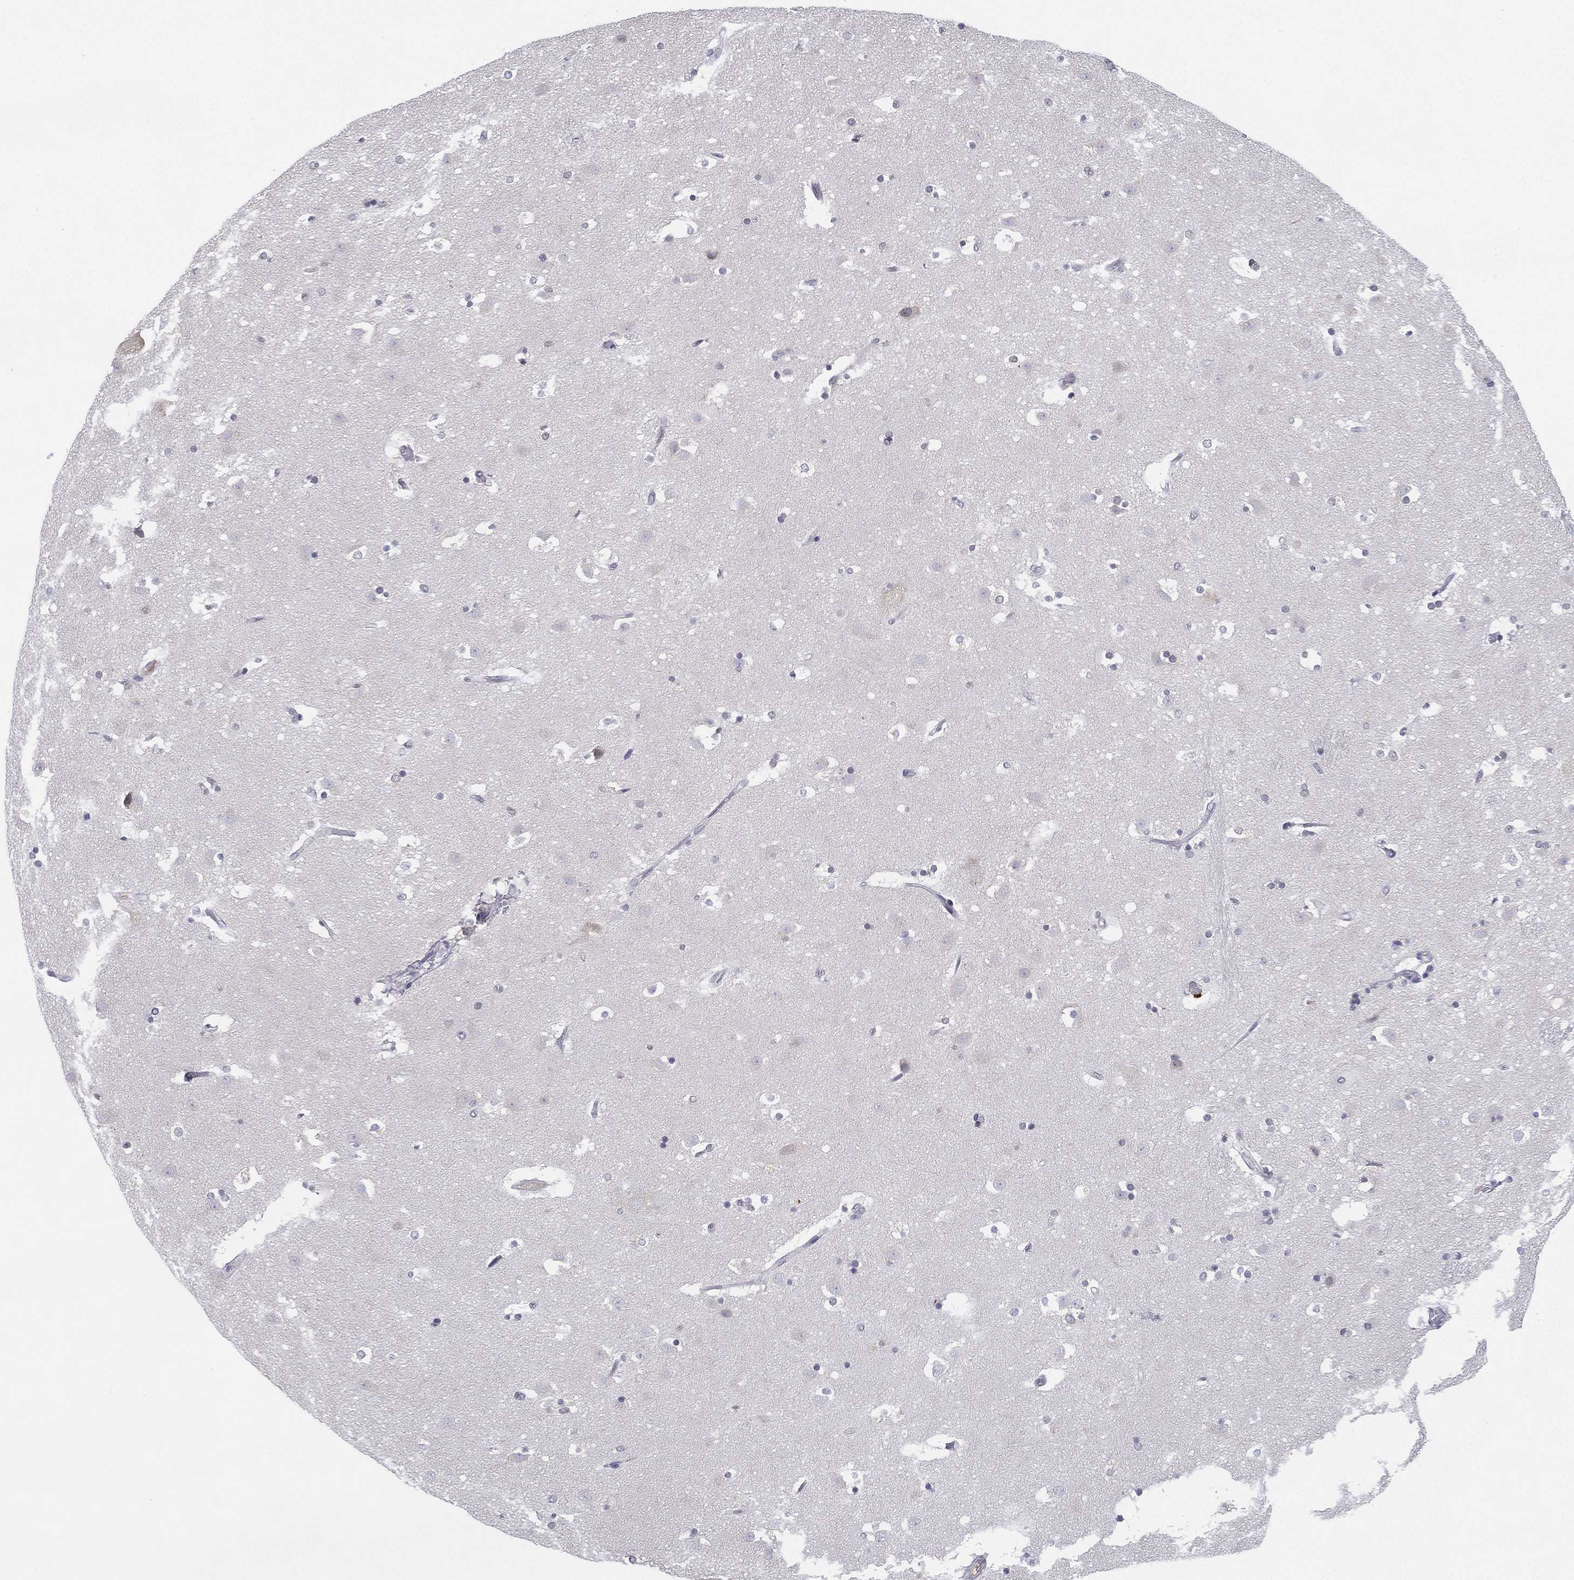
{"staining": {"intensity": "negative", "quantity": "none", "location": "none"}, "tissue": "caudate", "cell_type": "Glial cells", "image_type": "normal", "snomed": [{"axis": "morphology", "description": "Normal tissue, NOS"}, {"axis": "topography", "description": "Lateral ventricle wall"}], "caption": "Immunohistochemistry (IHC) photomicrograph of unremarkable caudate: human caudate stained with DAB (3,3'-diaminobenzidine) demonstrates no significant protein staining in glial cells. Brightfield microscopy of IHC stained with DAB (3,3'-diaminobenzidine) (brown) and hematoxylin (blue), captured at high magnification.", "gene": "MS4A8", "patient": {"sex": "male", "age": 51}}